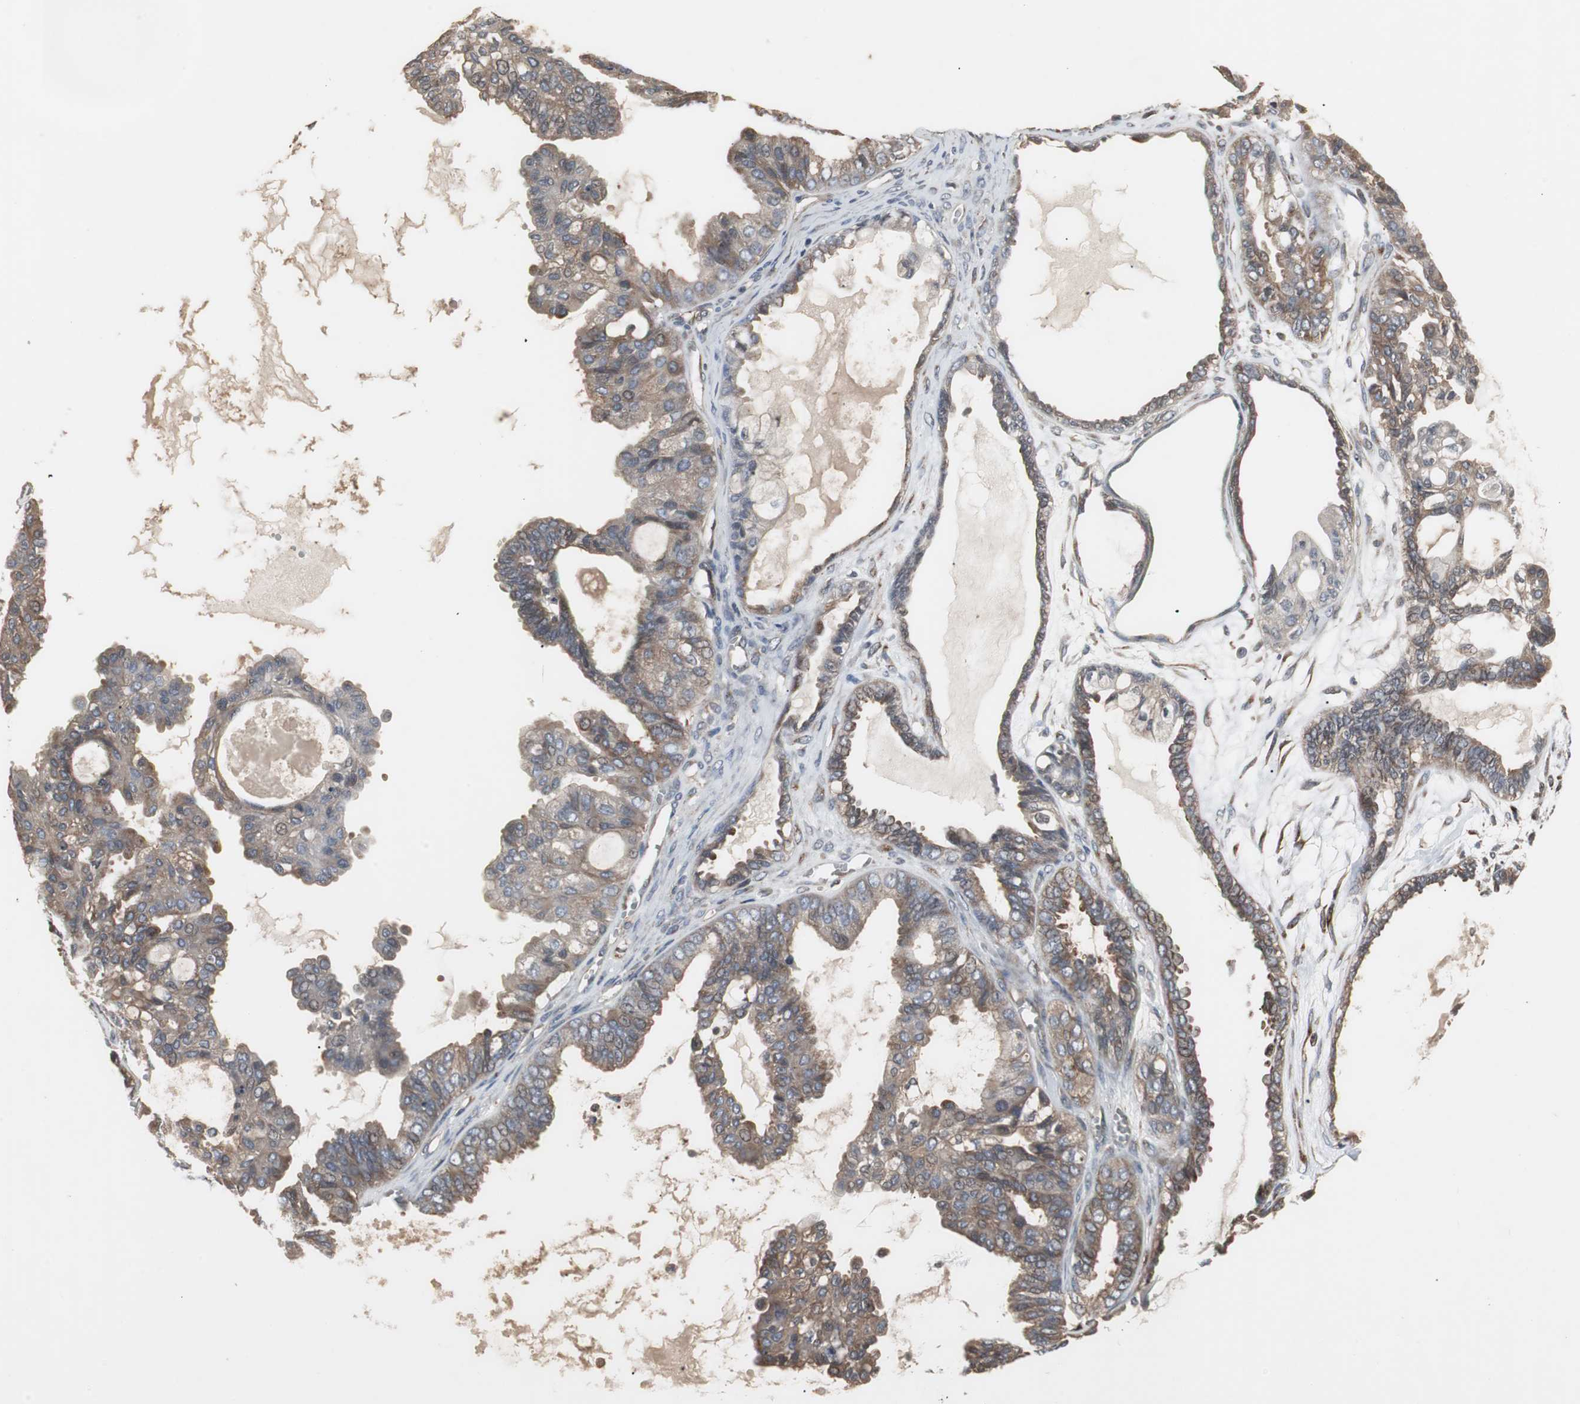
{"staining": {"intensity": "weak", "quantity": ">75%", "location": "cytoplasmic/membranous"}, "tissue": "ovarian cancer", "cell_type": "Tumor cells", "image_type": "cancer", "snomed": [{"axis": "morphology", "description": "Carcinoma, NOS"}, {"axis": "morphology", "description": "Carcinoma, endometroid"}, {"axis": "topography", "description": "Ovary"}], "caption": "Immunohistochemistry (IHC) image of neoplastic tissue: ovarian endometroid carcinoma stained using immunohistochemistry (IHC) exhibits low levels of weak protein expression localized specifically in the cytoplasmic/membranous of tumor cells, appearing as a cytoplasmic/membranous brown color.", "gene": "ATP2B2", "patient": {"sex": "female", "age": 50}}